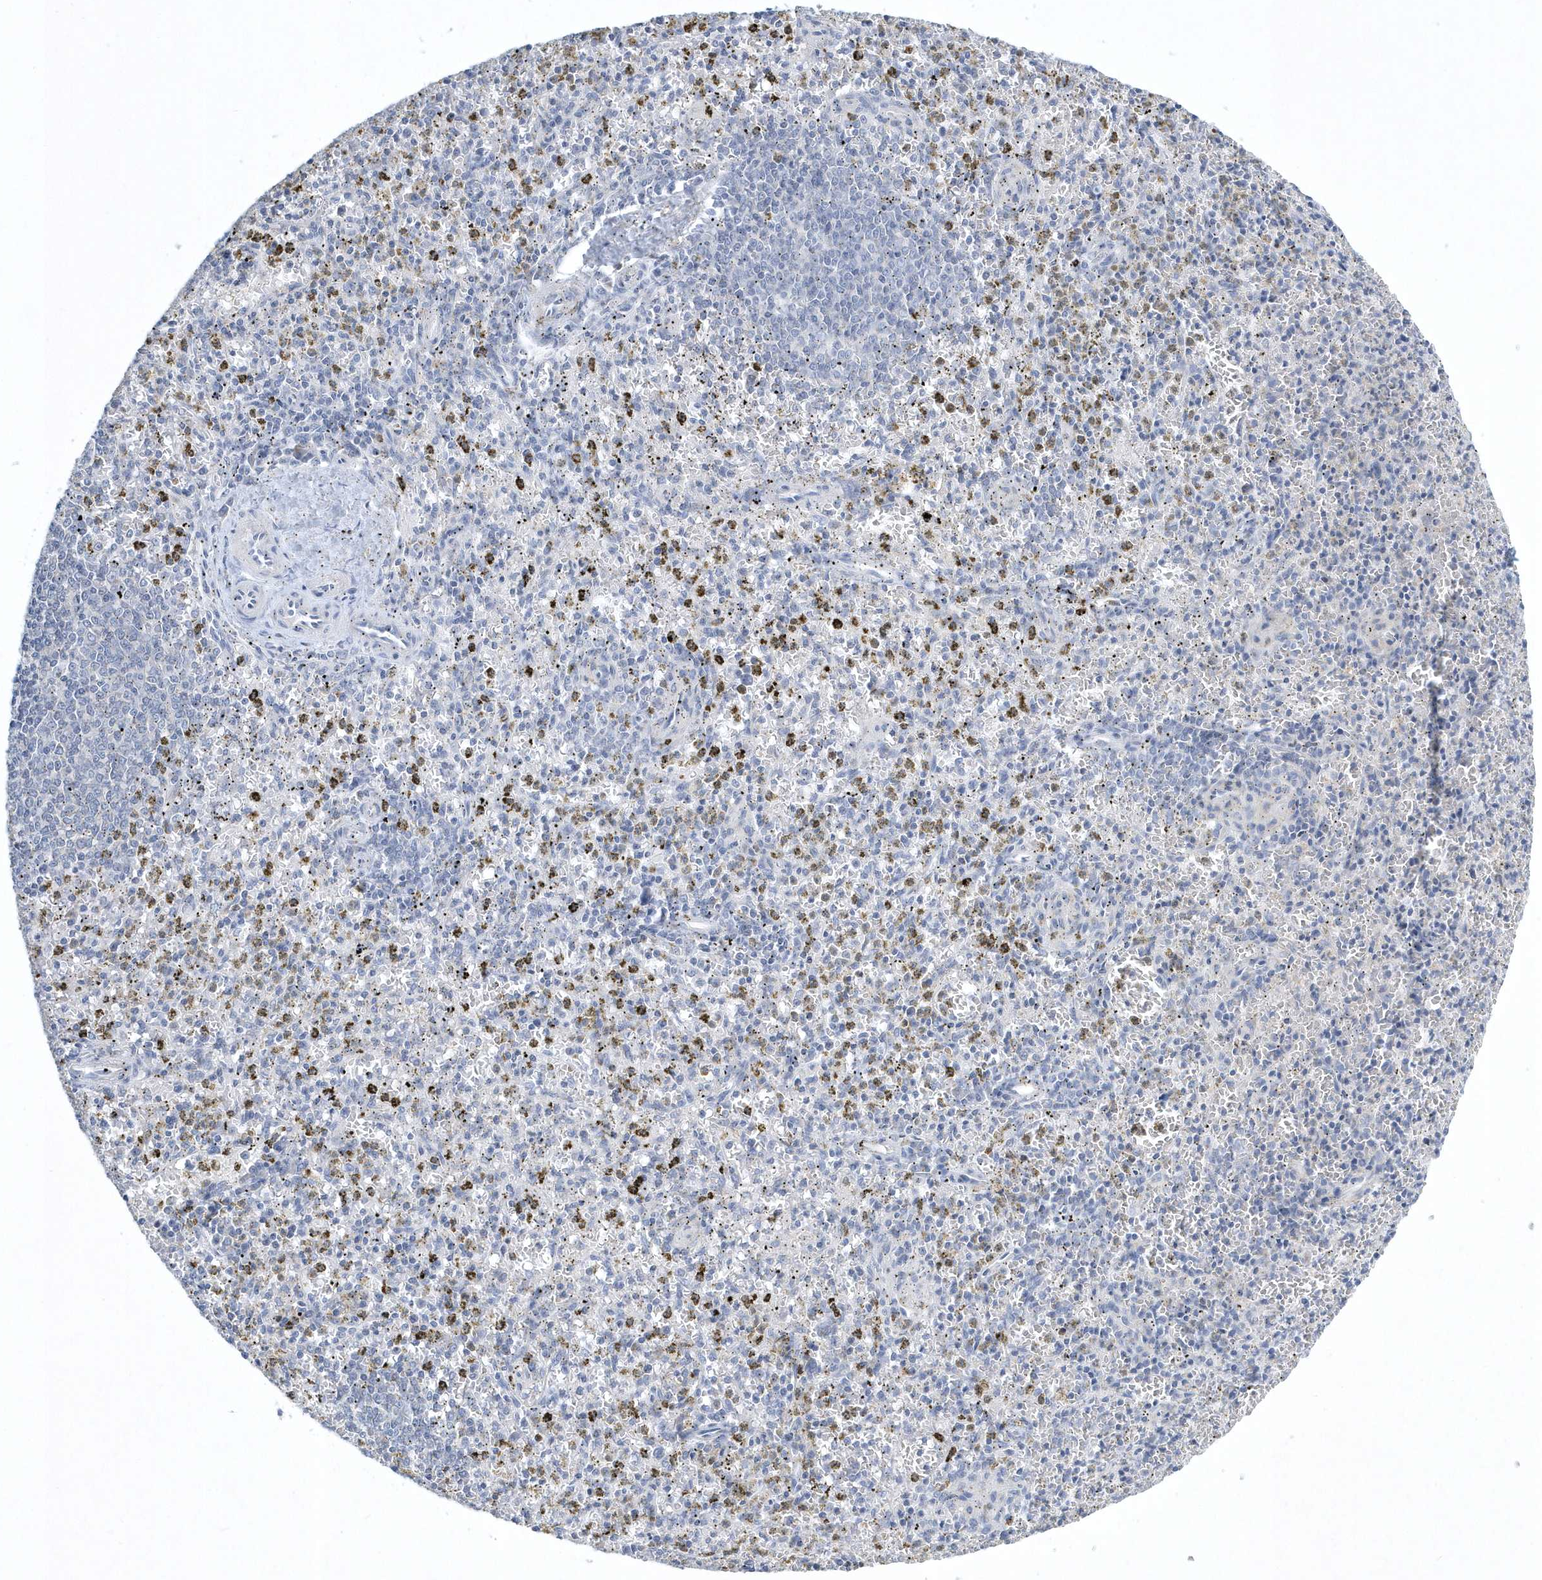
{"staining": {"intensity": "negative", "quantity": "none", "location": "none"}, "tissue": "spleen", "cell_type": "Cells in red pulp", "image_type": "normal", "snomed": [{"axis": "morphology", "description": "Normal tissue, NOS"}, {"axis": "topography", "description": "Spleen"}], "caption": "A high-resolution photomicrograph shows immunohistochemistry staining of unremarkable spleen, which exhibits no significant staining in cells in red pulp.", "gene": "SPATA18", "patient": {"sex": "male", "age": 72}}